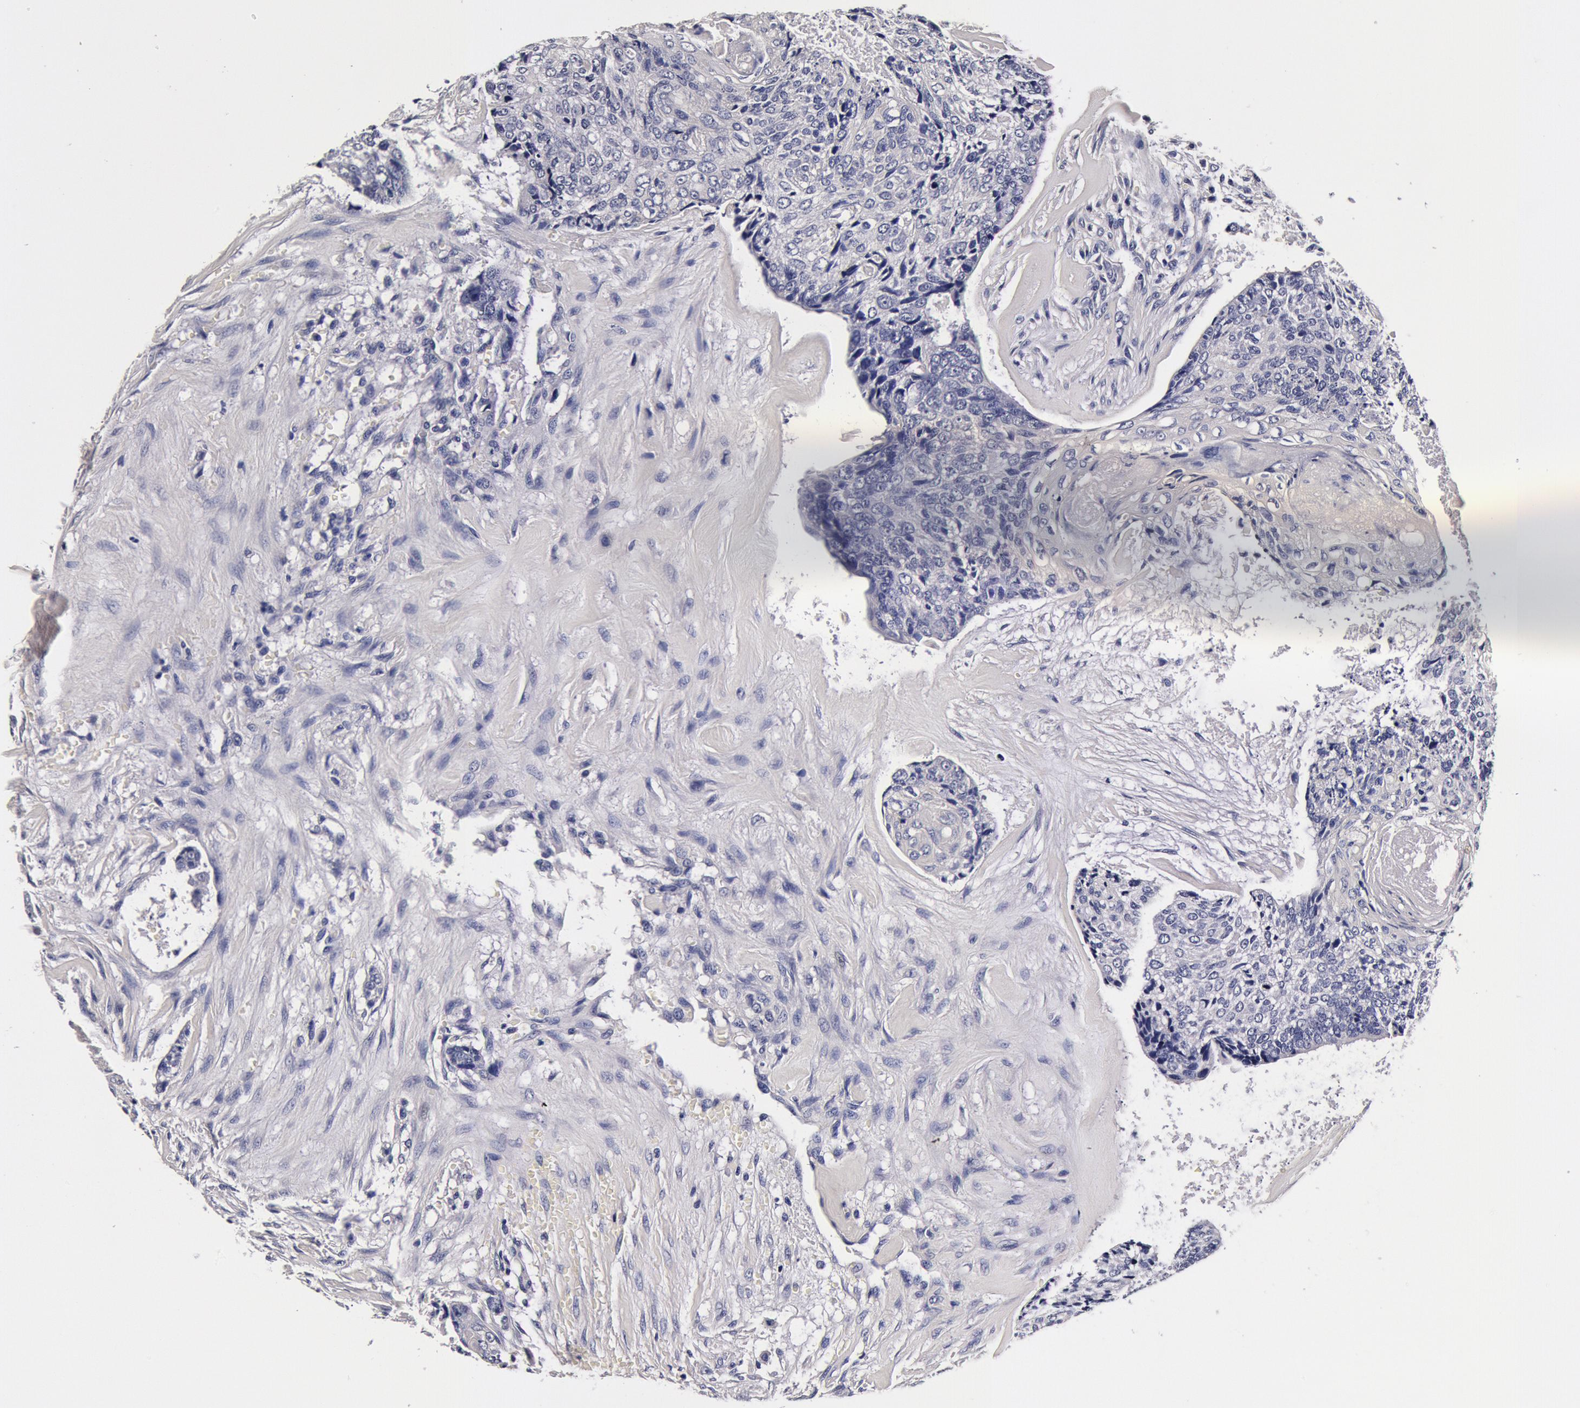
{"staining": {"intensity": "negative", "quantity": "none", "location": "none"}, "tissue": "head and neck cancer", "cell_type": "Tumor cells", "image_type": "cancer", "snomed": [{"axis": "morphology", "description": "Squamous cell carcinoma, NOS"}, {"axis": "topography", "description": "Salivary gland"}, {"axis": "topography", "description": "Head-Neck"}], "caption": "Immunohistochemical staining of human head and neck cancer demonstrates no significant positivity in tumor cells.", "gene": "CCDC22", "patient": {"sex": "male", "age": 70}}